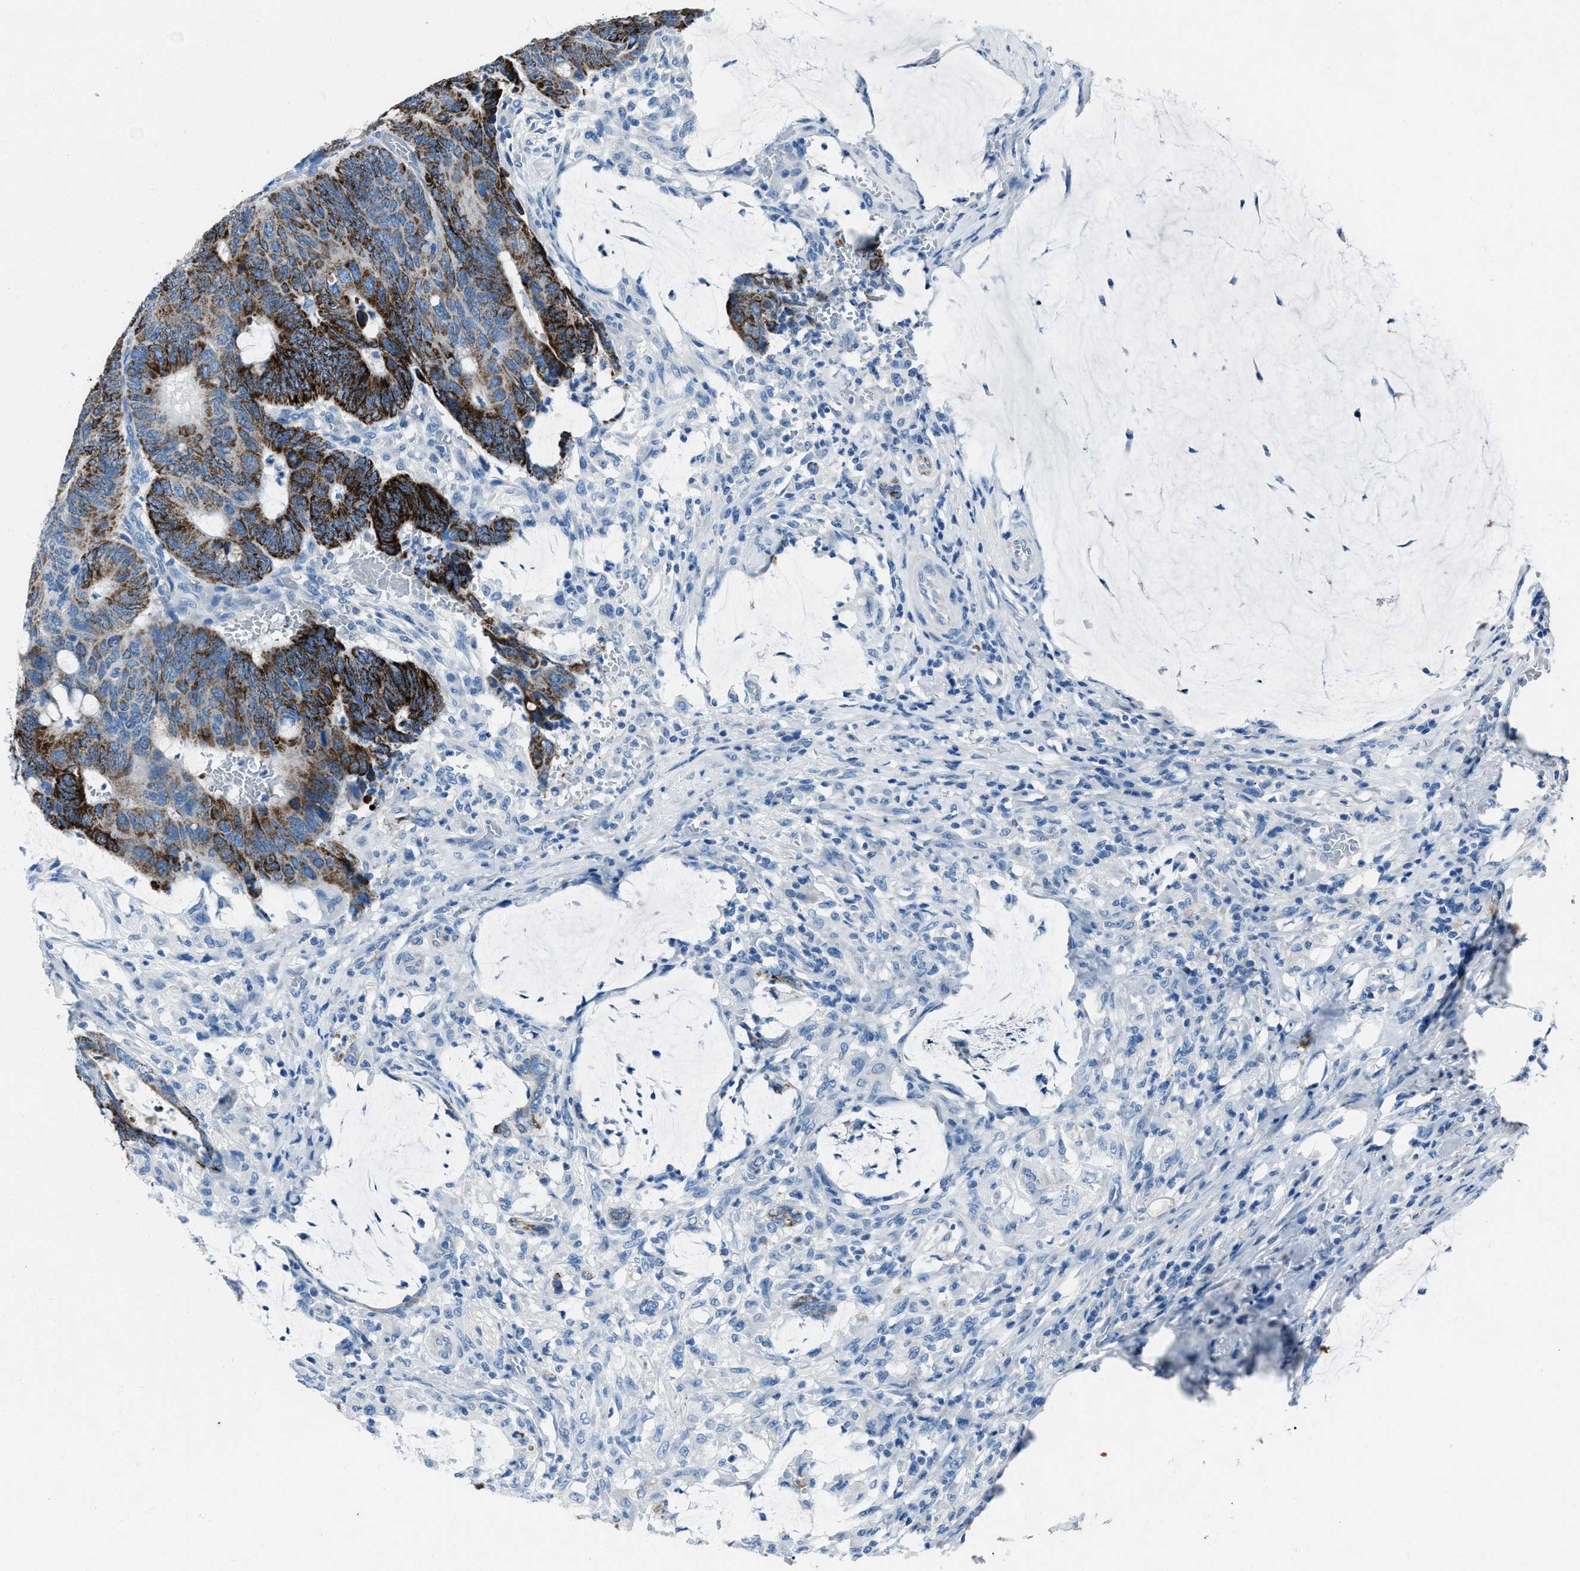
{"staining": {"intensity": "strong", "quantity": ">75%", "location": "cytoplasmic/membranous"}, "tissue": "colorectal cancer", "cell_type": "Tumor cells", "image_type": "cancer", "snomed": [{"axis": "morphology", "description": "Normal tissue, NOS"}, {"axis": "morphology", "description": "Adenocarcinoma, NOS"}, {"axis": "topography", "description": "Rectum"}, {"axis": "topography", "description": "Peripheral nerve tissue"}], "caption": "Tumor cells demonstrate high levels of strong cytoplasmic/membranous positivity in about >75% of cells in adenocarcinoma (colorectal). (Brightfield microscopy of DAB IHC at high magnification).", "gene": "AMACR", "patient": {"sex": "male", "age": 92}}